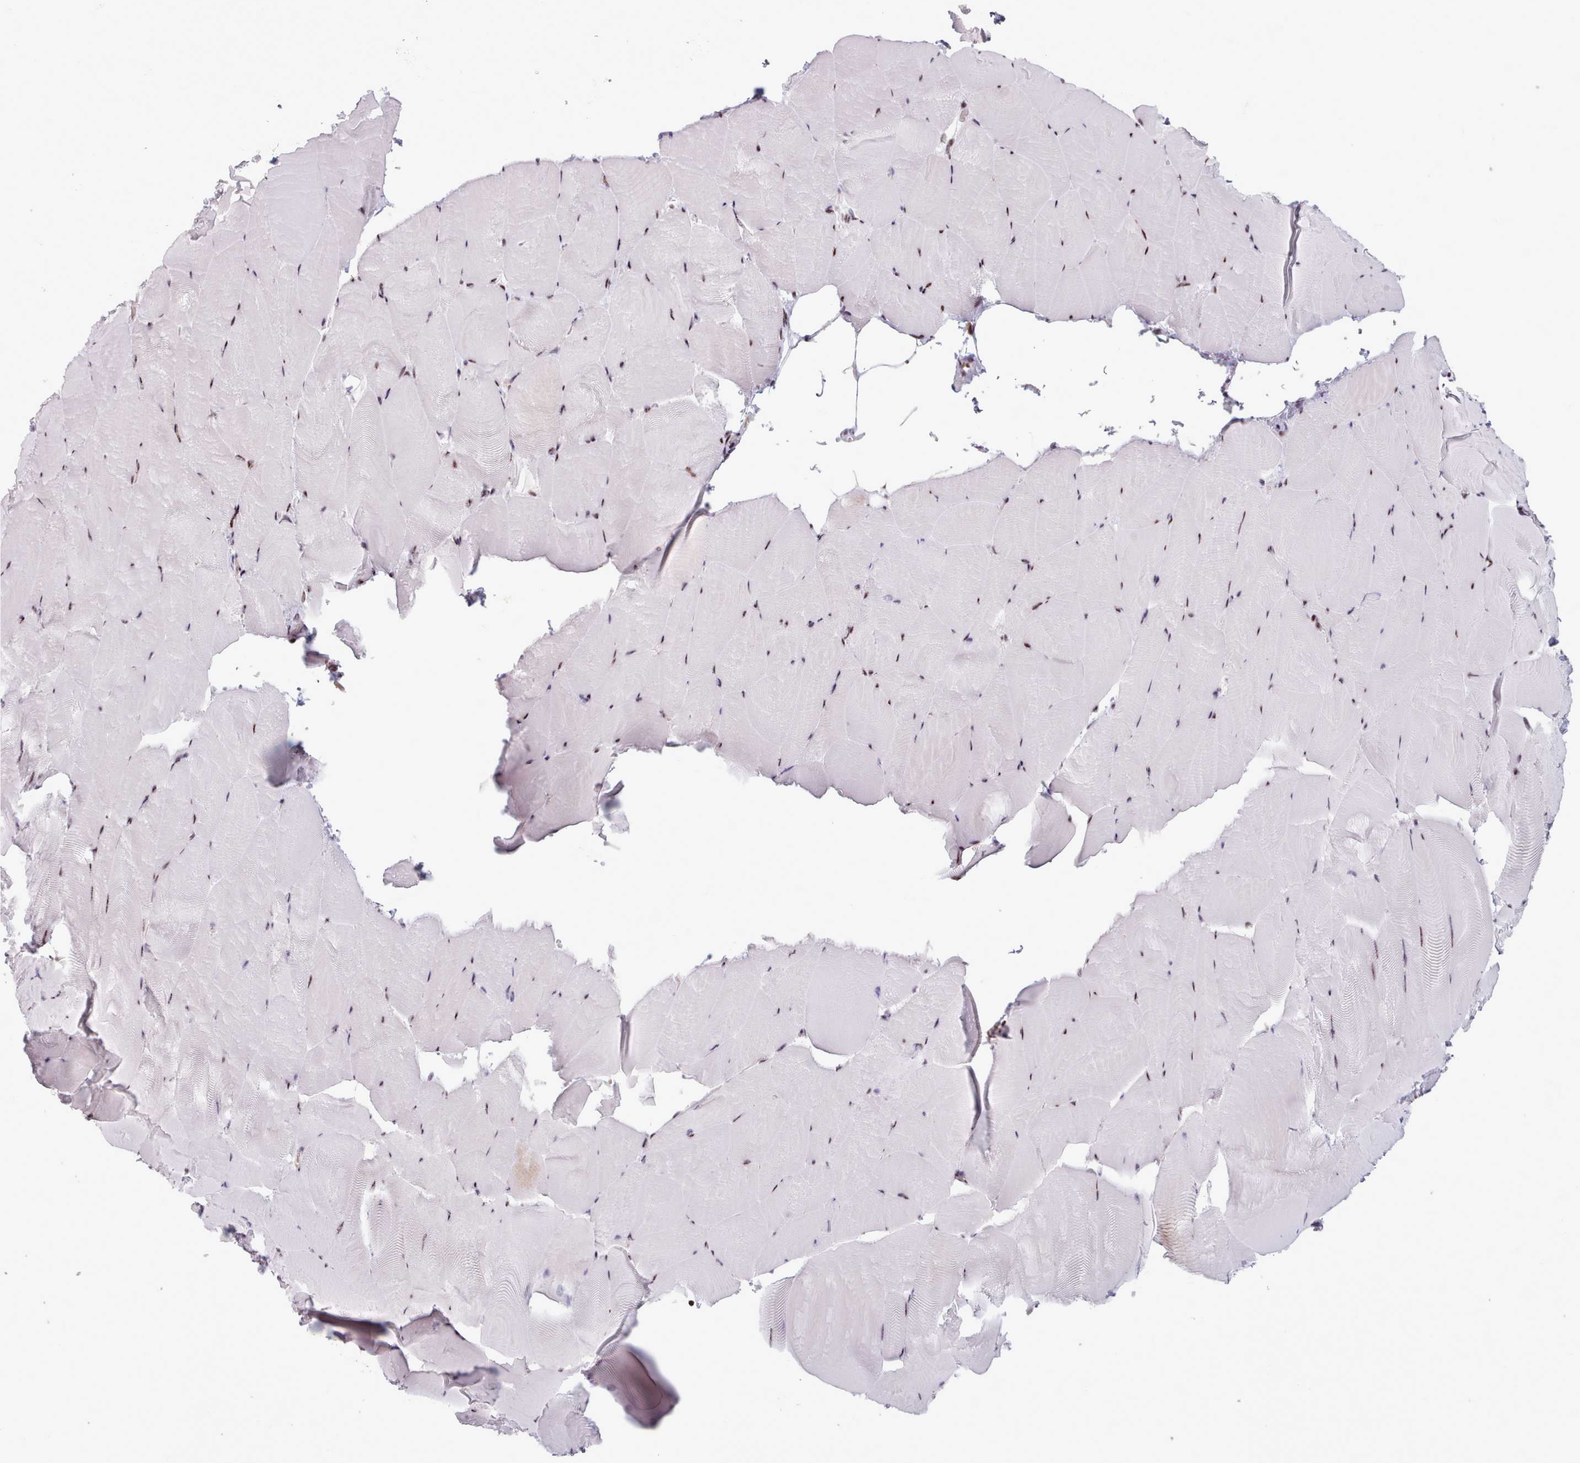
{"staining": {"intensity": "moderate", "quantity": "25%-75%", "location": "nuclear"}, "tissue": "skeletal muscle", "cell_type": "Myocytes", "image_type": "normal", "snomed": [{"axis": "morphology", "description": "Normal tissue, NOS"}, {"axis": "topography", "description": "Skeletal muscle"}], "caption": "Benign skeletal muscle shows moderate nuclear positivity in approximately 25%-75% of myocytes, visualized by immunohistochemistry. Using DAB (brown) and hematoxylin (blue) stains, captured at high magnification using brightfield microscopy.", "gene": "SRSF4", "patient": {"sex": "female", "age": 64}}